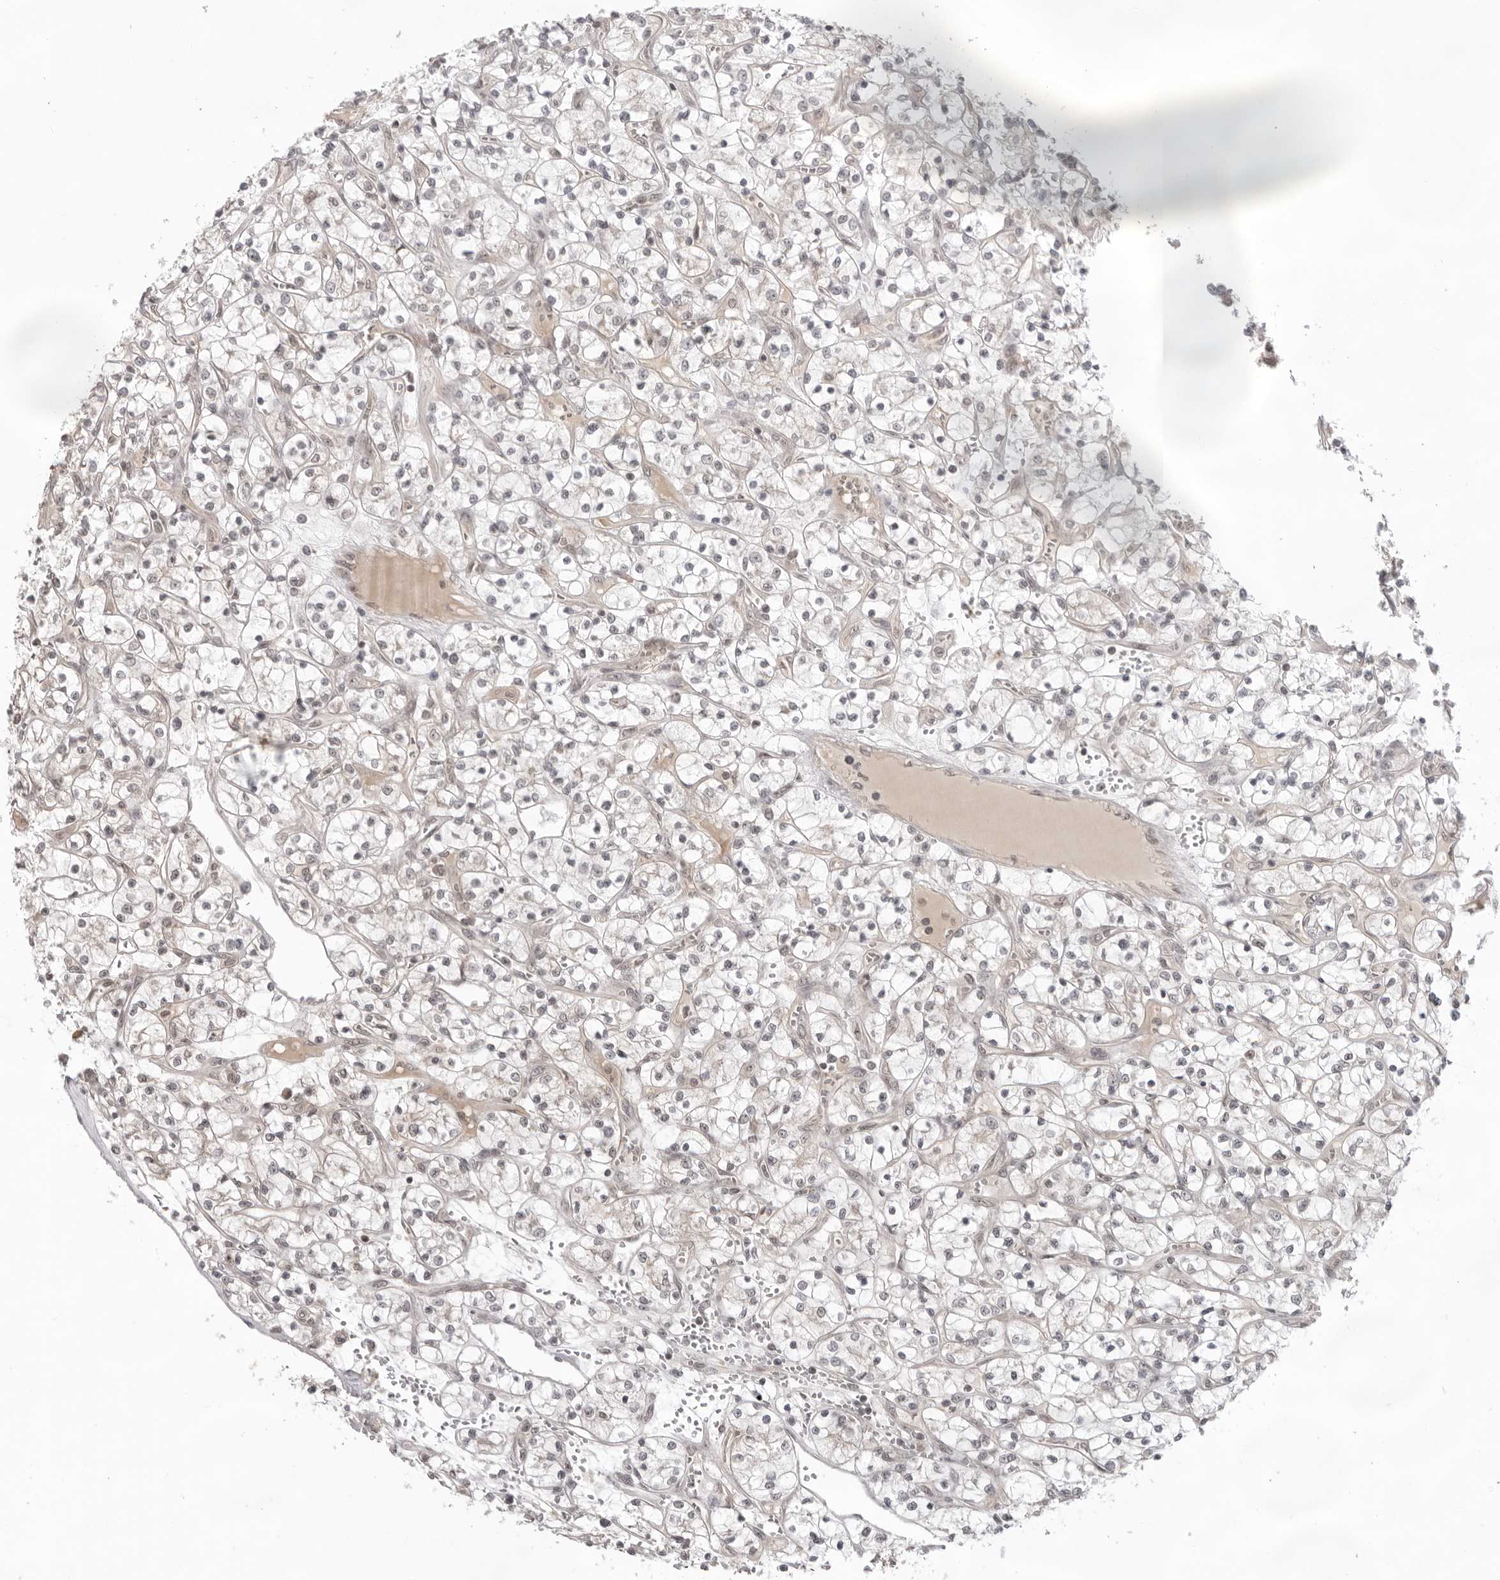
{"staining": {"intensity": "negative", "quantity": "none", "location": "none"}, "tissue": "renal cancer", "cell_type": "Tumor cells", "image_type": "cancer", "snomed": [{"axis": "morphology", "description": "Adenocarcinoma, NOS"}, {"axis": "topography", "description": "Kidney"}], "caption": "Tumor cells are negative for brown protein staining in adenocarcinoma (renal).", "gene": "EXOSC10", "patient": {"sex": "female", "age": 69}}